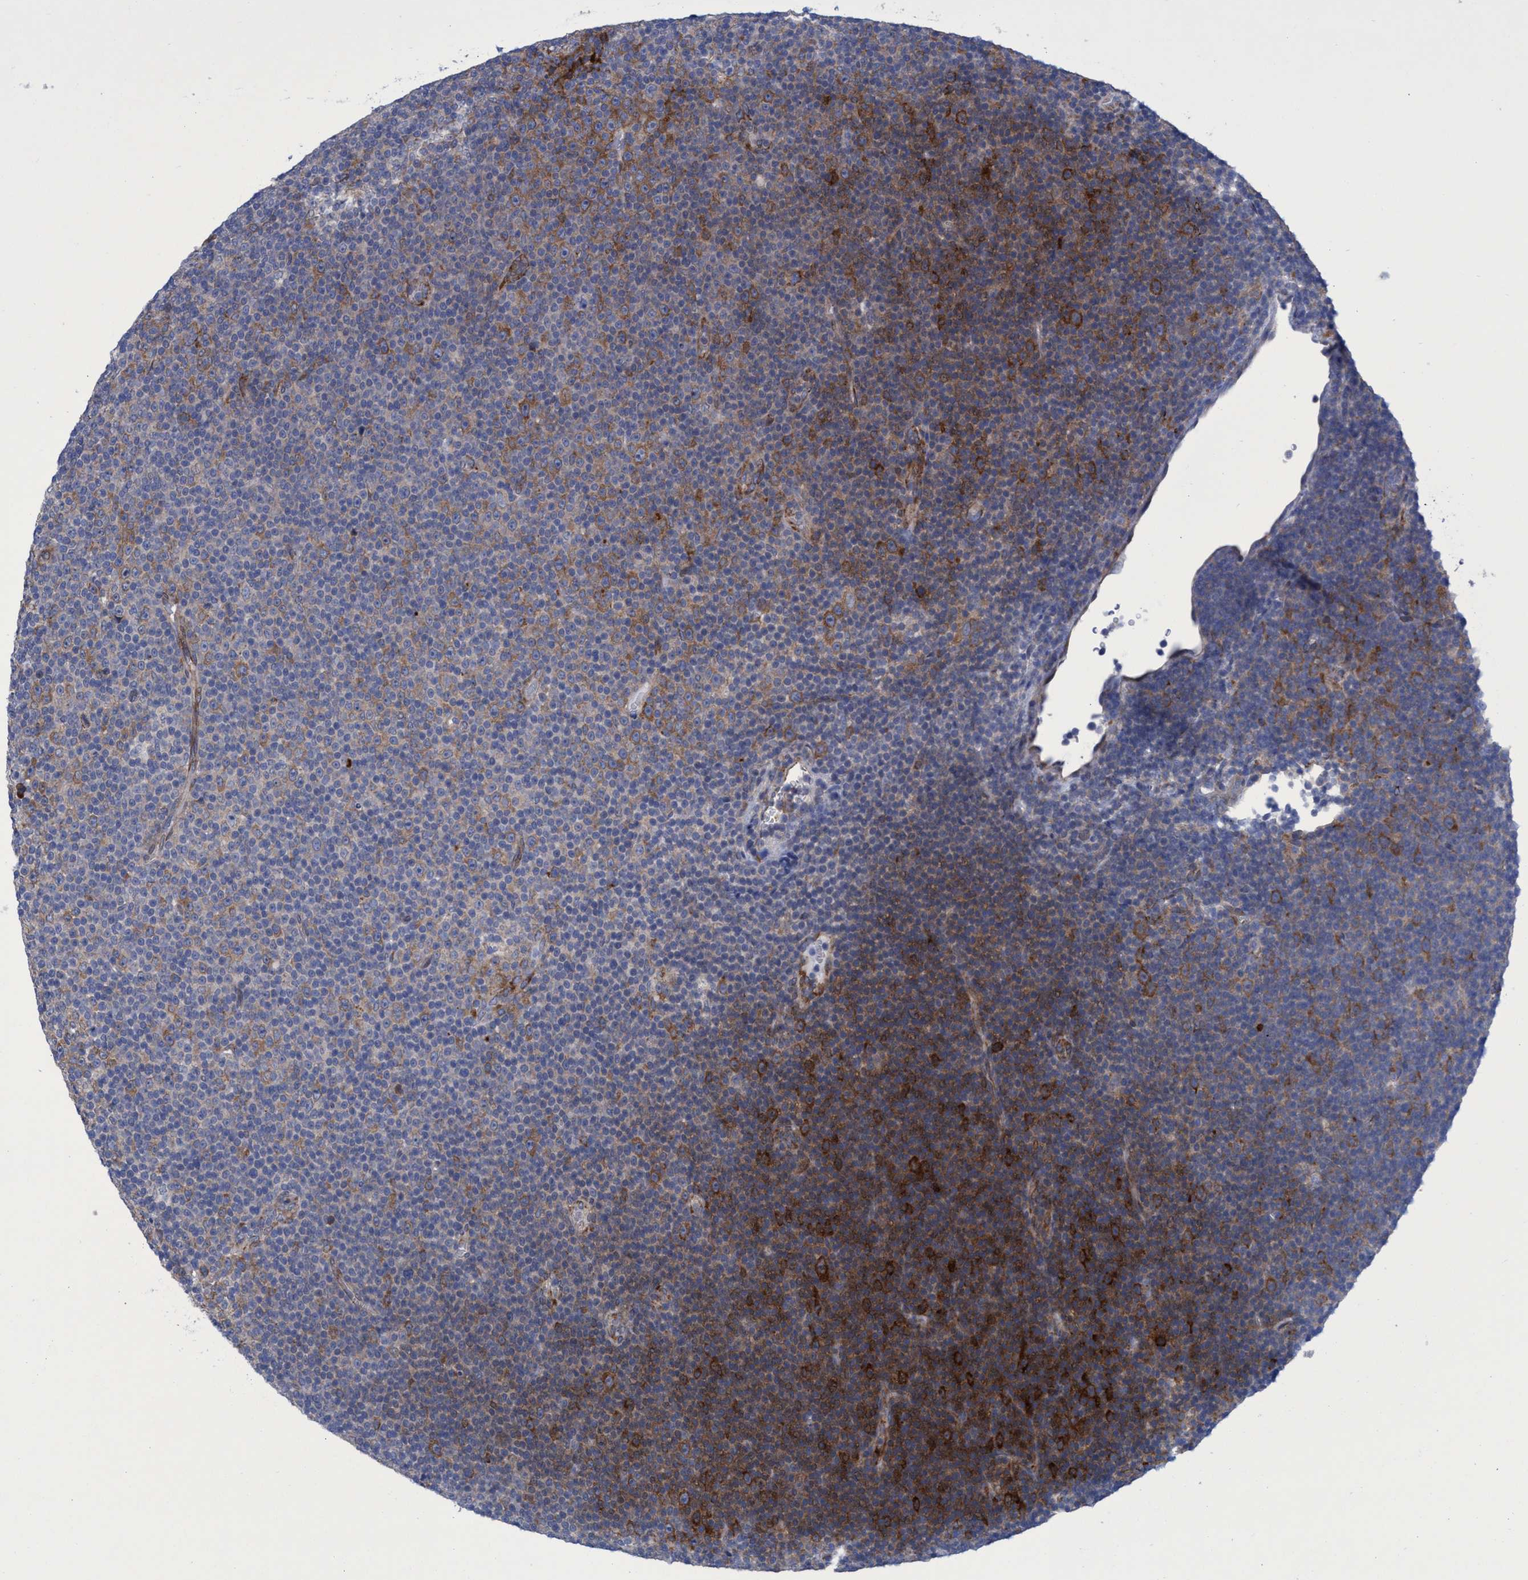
{"staining": {"intensity": "strong", "quantity": "<25%", "location": "cytoplasmic/membranous"}, "tissue": "lymphoma", "cell_type": "Tumor cells", "image_type": "cancer", "snomed": [{"axis": "morphology", "description": "Malignant lymphoma, non-Hodgkin's type, Low grade"}, {"axis": "topography", "description": "Lymph node"}], "caption": "Protein staining shows strong cytoplasmic/membranous staining in approximately <25% of tumor cells in malignant lymphoma, non-Hodgkin's type (low-grade). (DAB = brown stain, brightfield microscopy at high magnification).", "gene": "R3HCC1", "patient": {"sex": "female", "age": 67}}